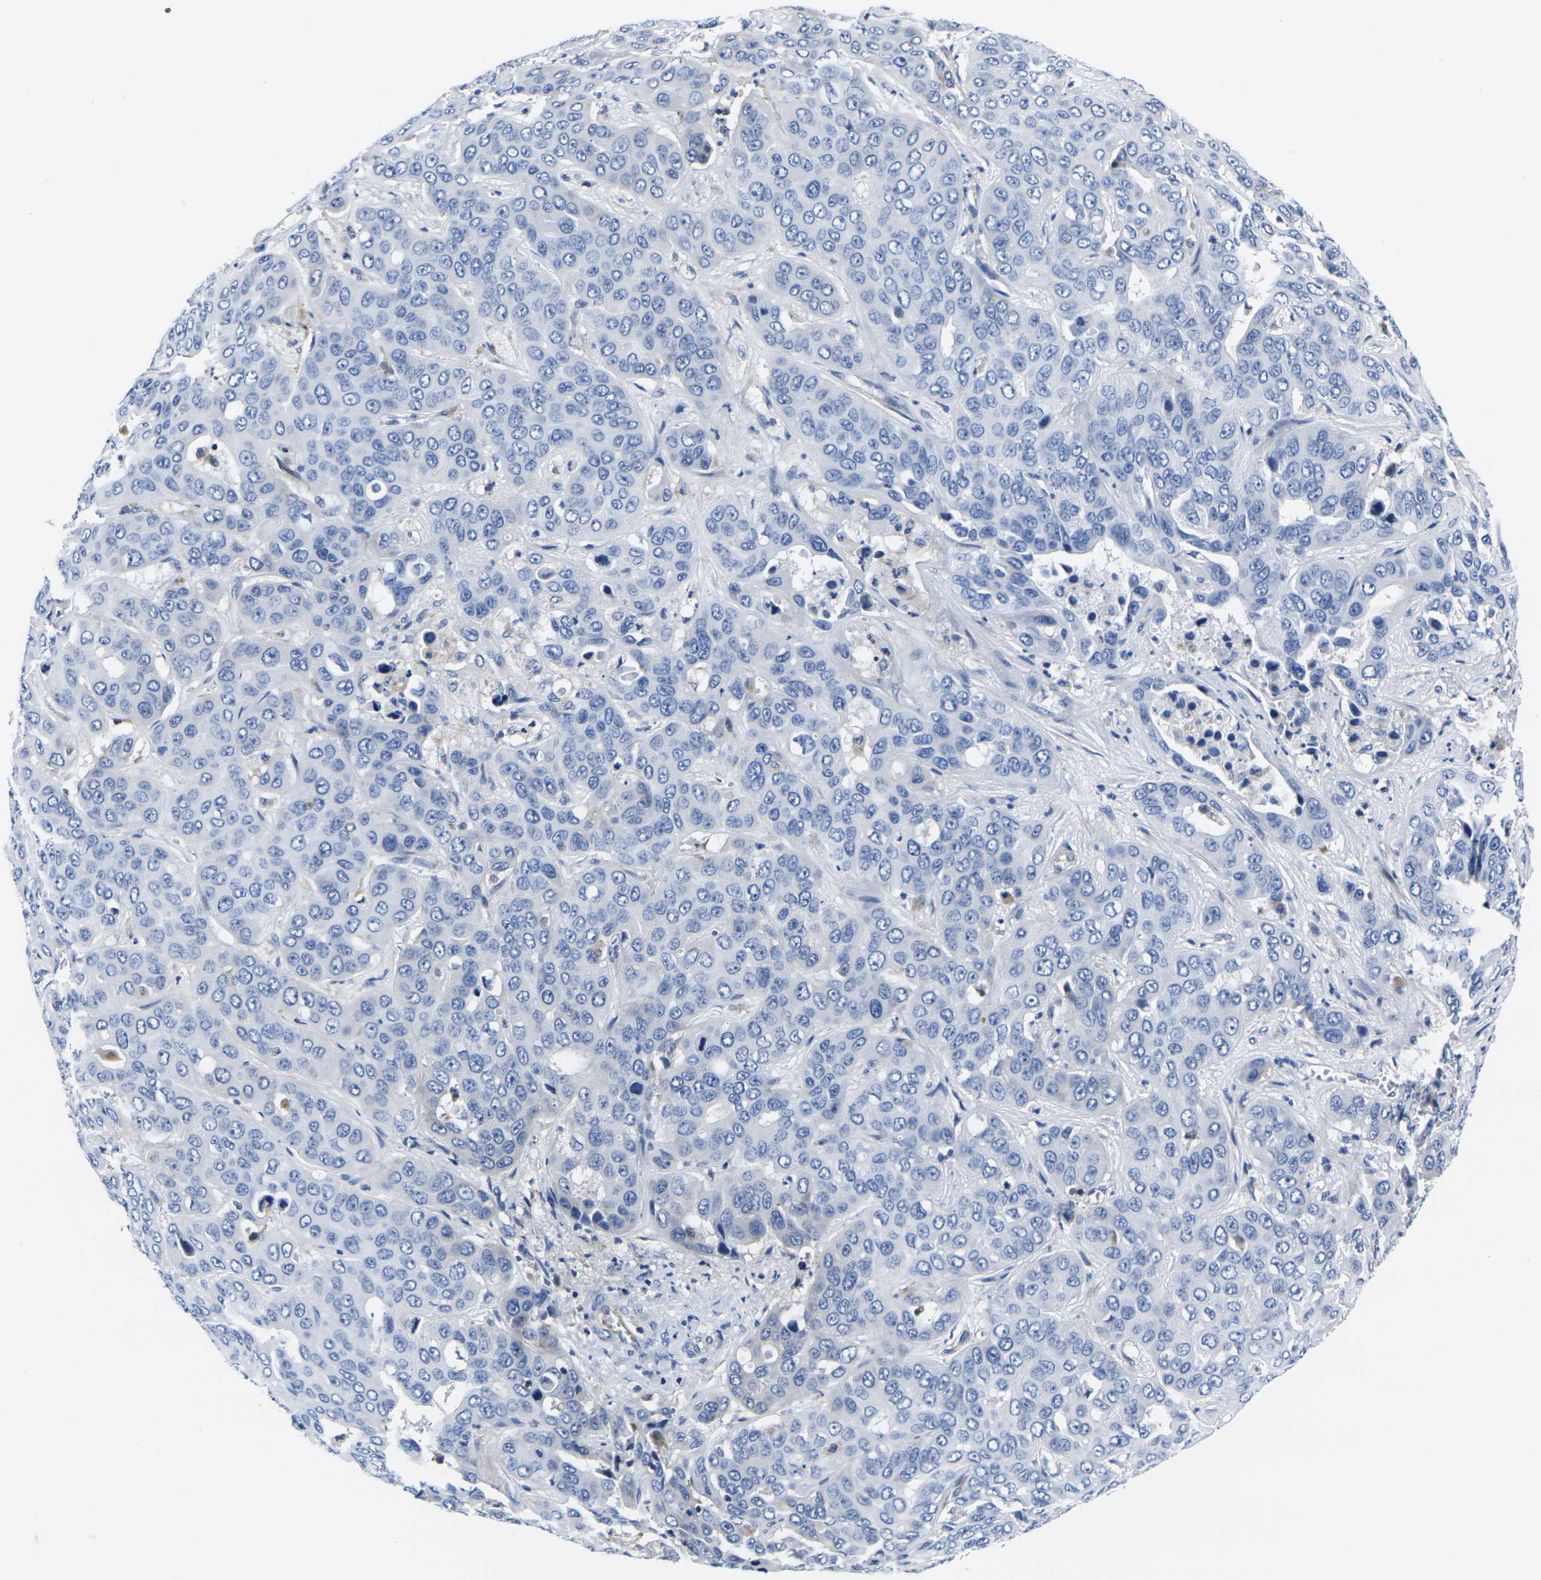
{"staining": {"intensity": "negative", "quantity": "none", "location": "none"}, "tissue": "liver cancer", "cell_type": "Tumor cells", "image_type": "cancer", "snomed": [{"axis": "morphology", "description": "Cholangiocarcinoma"}, {"axis": "topography", "description": "Liver"}], "caption": "A photomicrograph of liver cancer stained for a protein displays no brown staining in tumor cells. Nuclei are stained in blue.", "gene": "EIF4A1", "patient": {"sex": "female", "age": 52}}